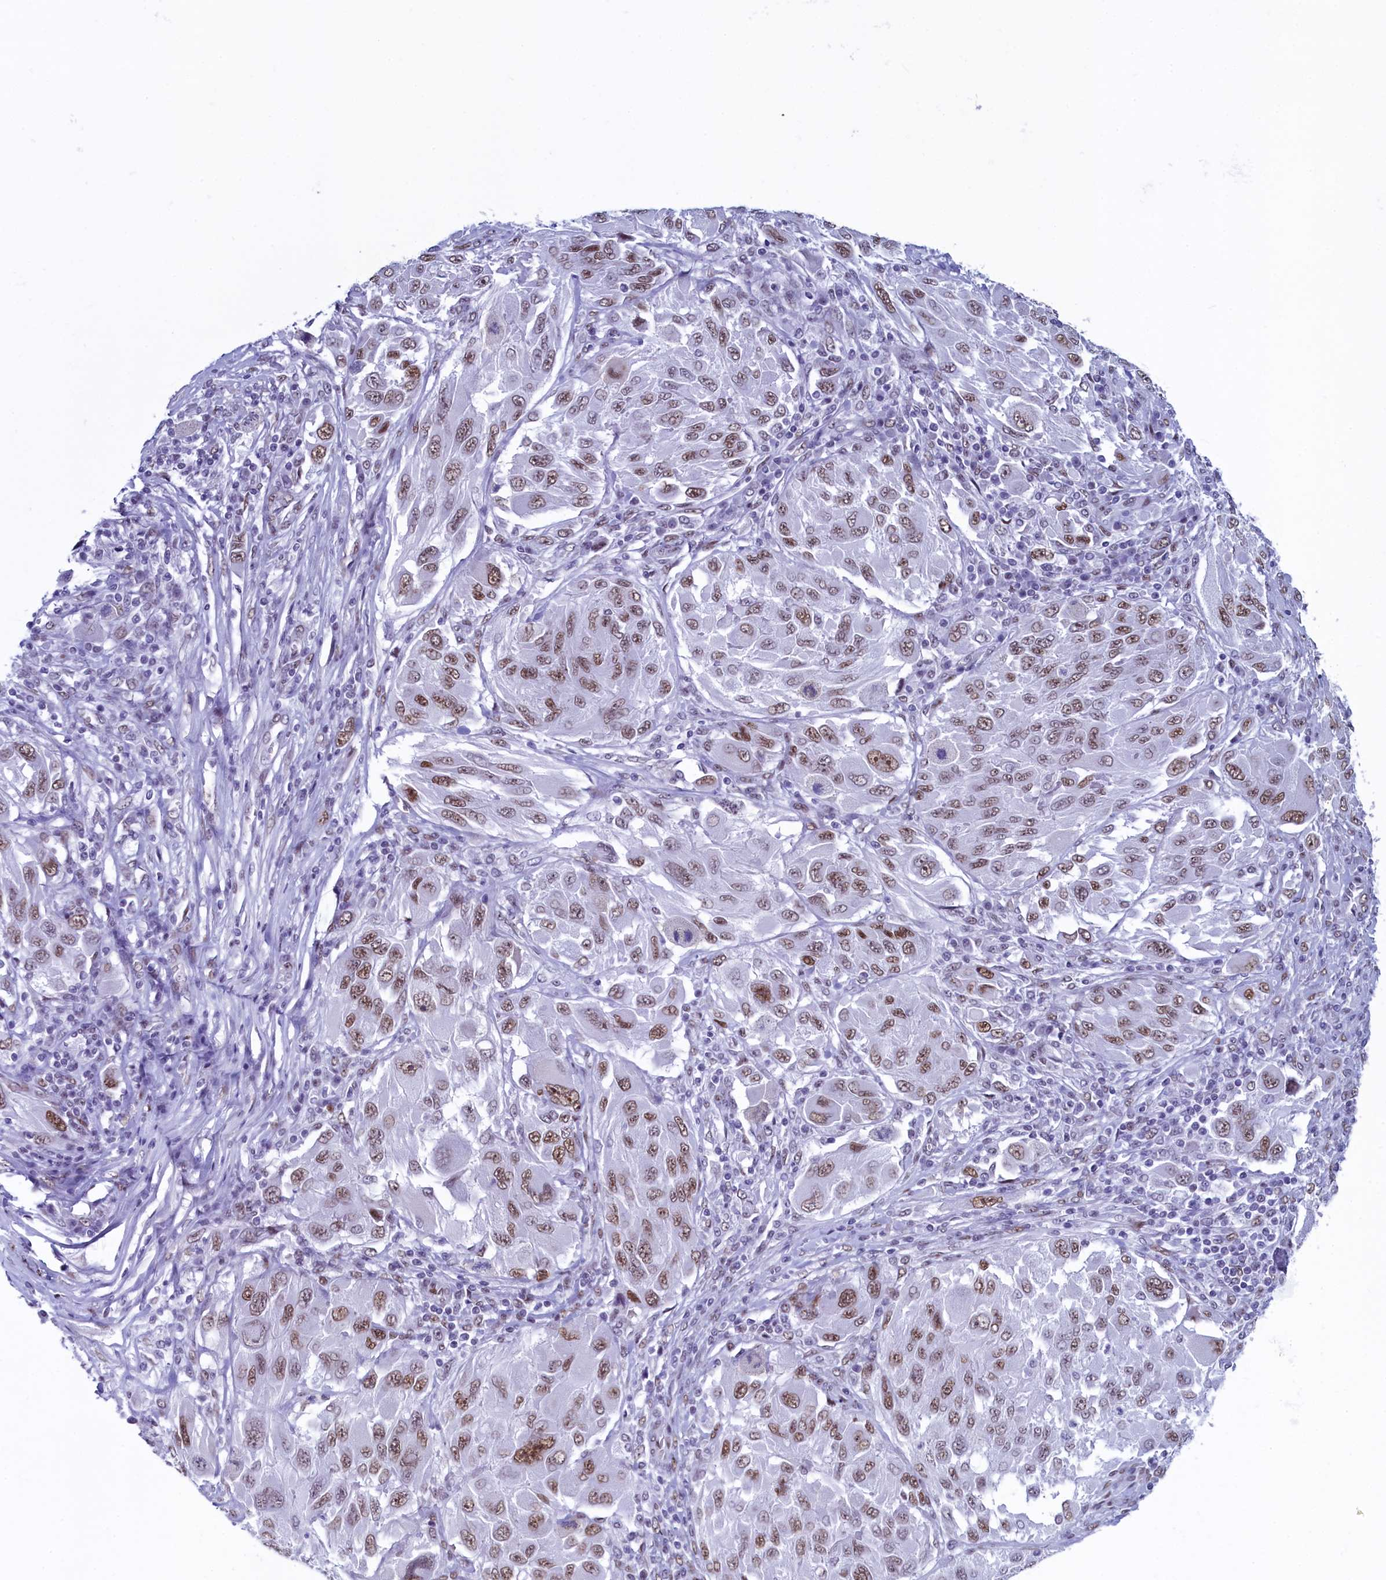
{"staining": {"intensity": "moderate", "quantity": ">75%", "location": "nuclear"}, "tissue": "melanoma", "cell_type": "Tumor cells", "image_type": "cancer", "snomed": [{"axis": "morphology", "description": "Malignant melanoma, NOS"}, {"axis": "topography", "description": "Skin"}], "caption": "Human malignant melanoma stained with a protein marker exhibits moderate staining in tumor cells.", "gene": "SUGP2", "patient": {"sex": "female", "age": 91}}